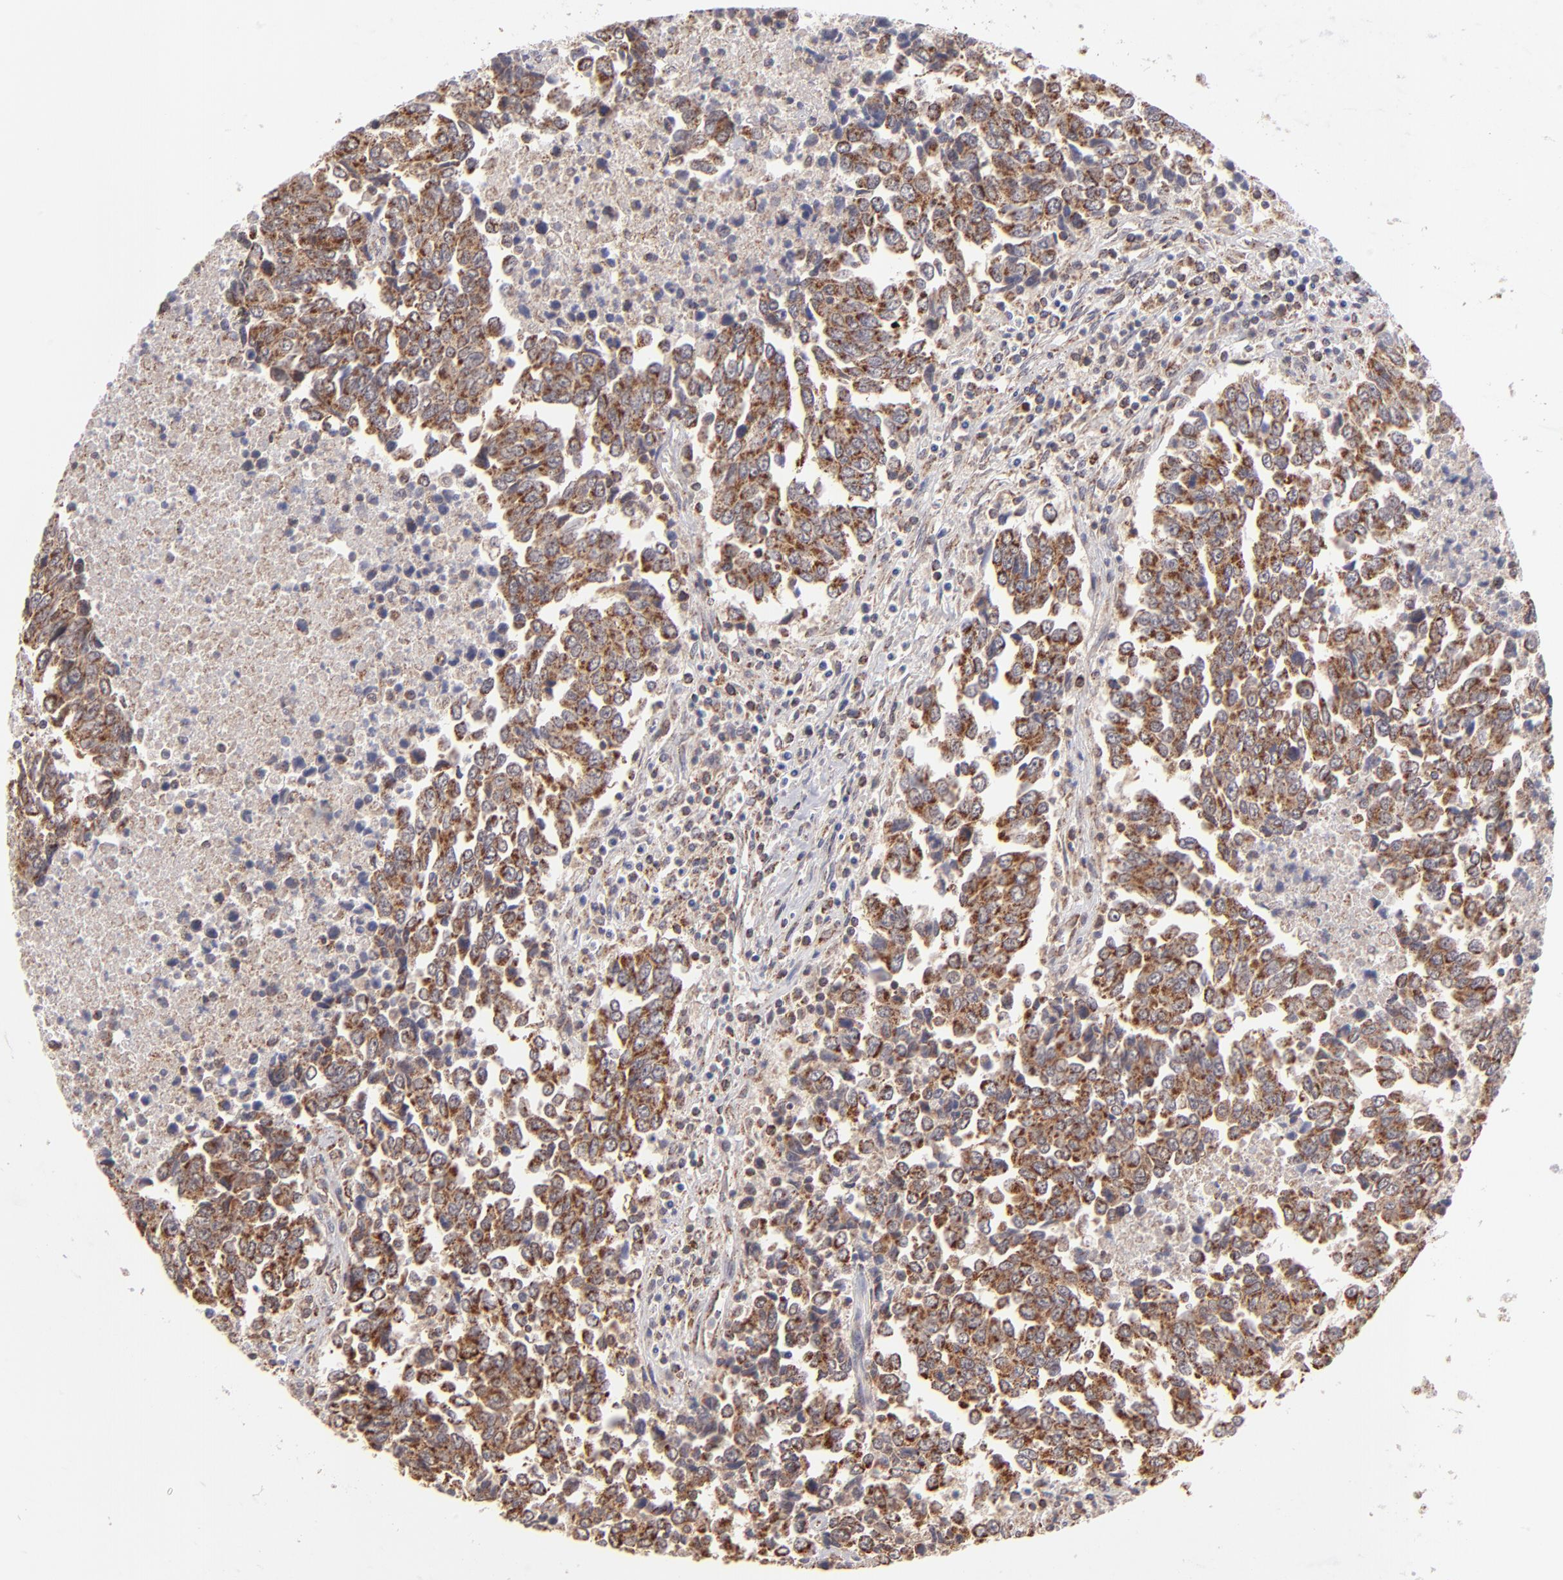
{"staining": {"intensity": "moderate", "quantity": ">75%", "location": "cytoplasmic/membranous"}, "tissue": "urothelial cancer", "cell_type": "Tumor cells", "image_type": "cancer", "snomed": [{"axis": "morphology", "description": "Urothelial carcinoma, High grade"}, {"axis": "topography", "description": "Urinary bladder"}], "caption": "Human urothelial carcinoma (high-grade) stained for a protein (brown) demonstrates moderate cytoplasmic/membranous positive expression in approximately >75% of tumor cells.", "gene": "SLC15A1", "patient": {"sex": "male", "age": 86}}